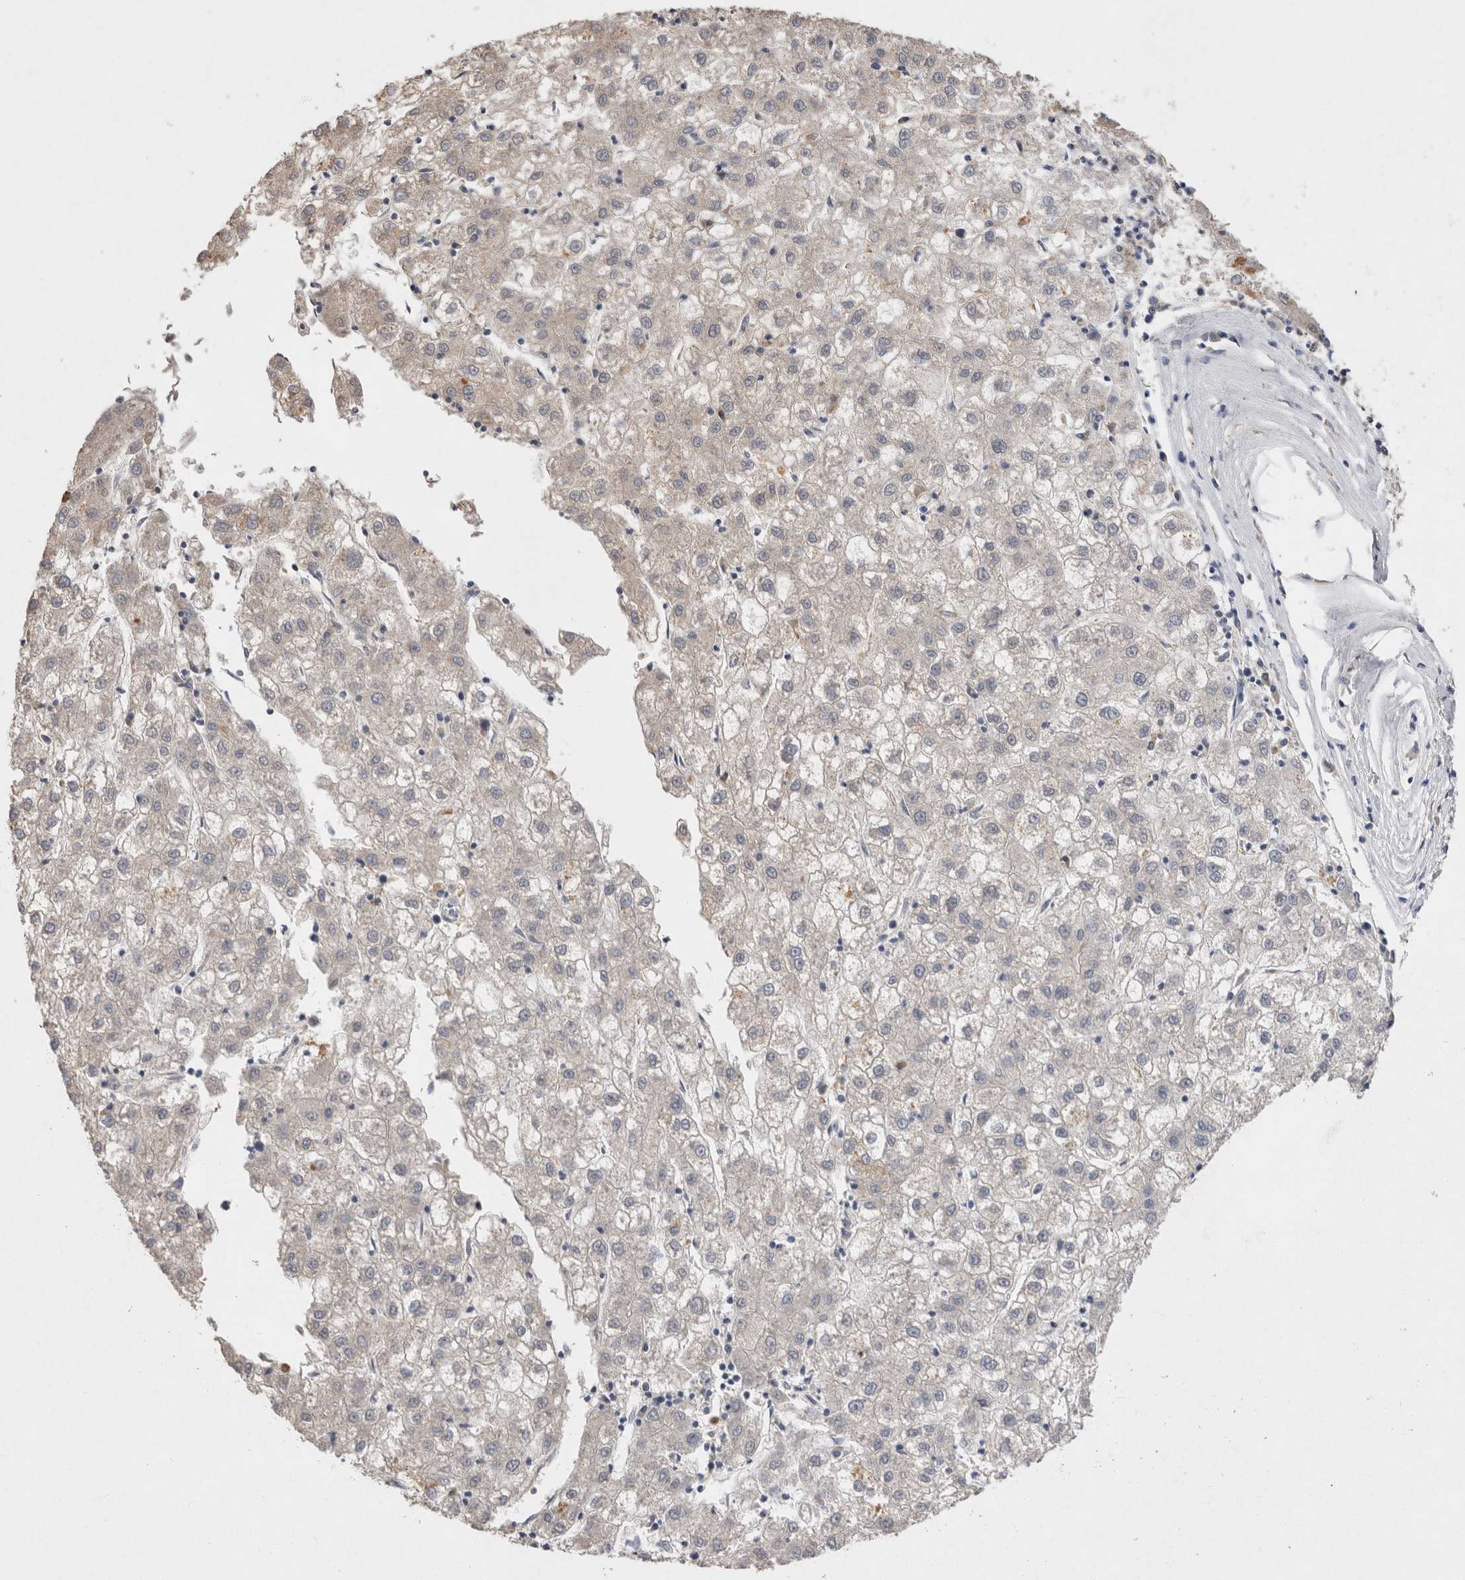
{"staining": {"intensity": "negative", "quantity": "none", "location": "none"}, "tissue": "liver cancer", "cell_type": "Tumor cells", "image_type": "cancer", "snomed": [{"axis": "morphology", "description": "Carcinoma, Hepatocellular, NOS"}, {"axis": "topography", "description": "Liver"}], "caption": "This is an IHC histopathology image of human liver cancer. There is no staining in tumor cells.", "gene": "VSIG4", "patient": {"sex": "male", "age": 72}}